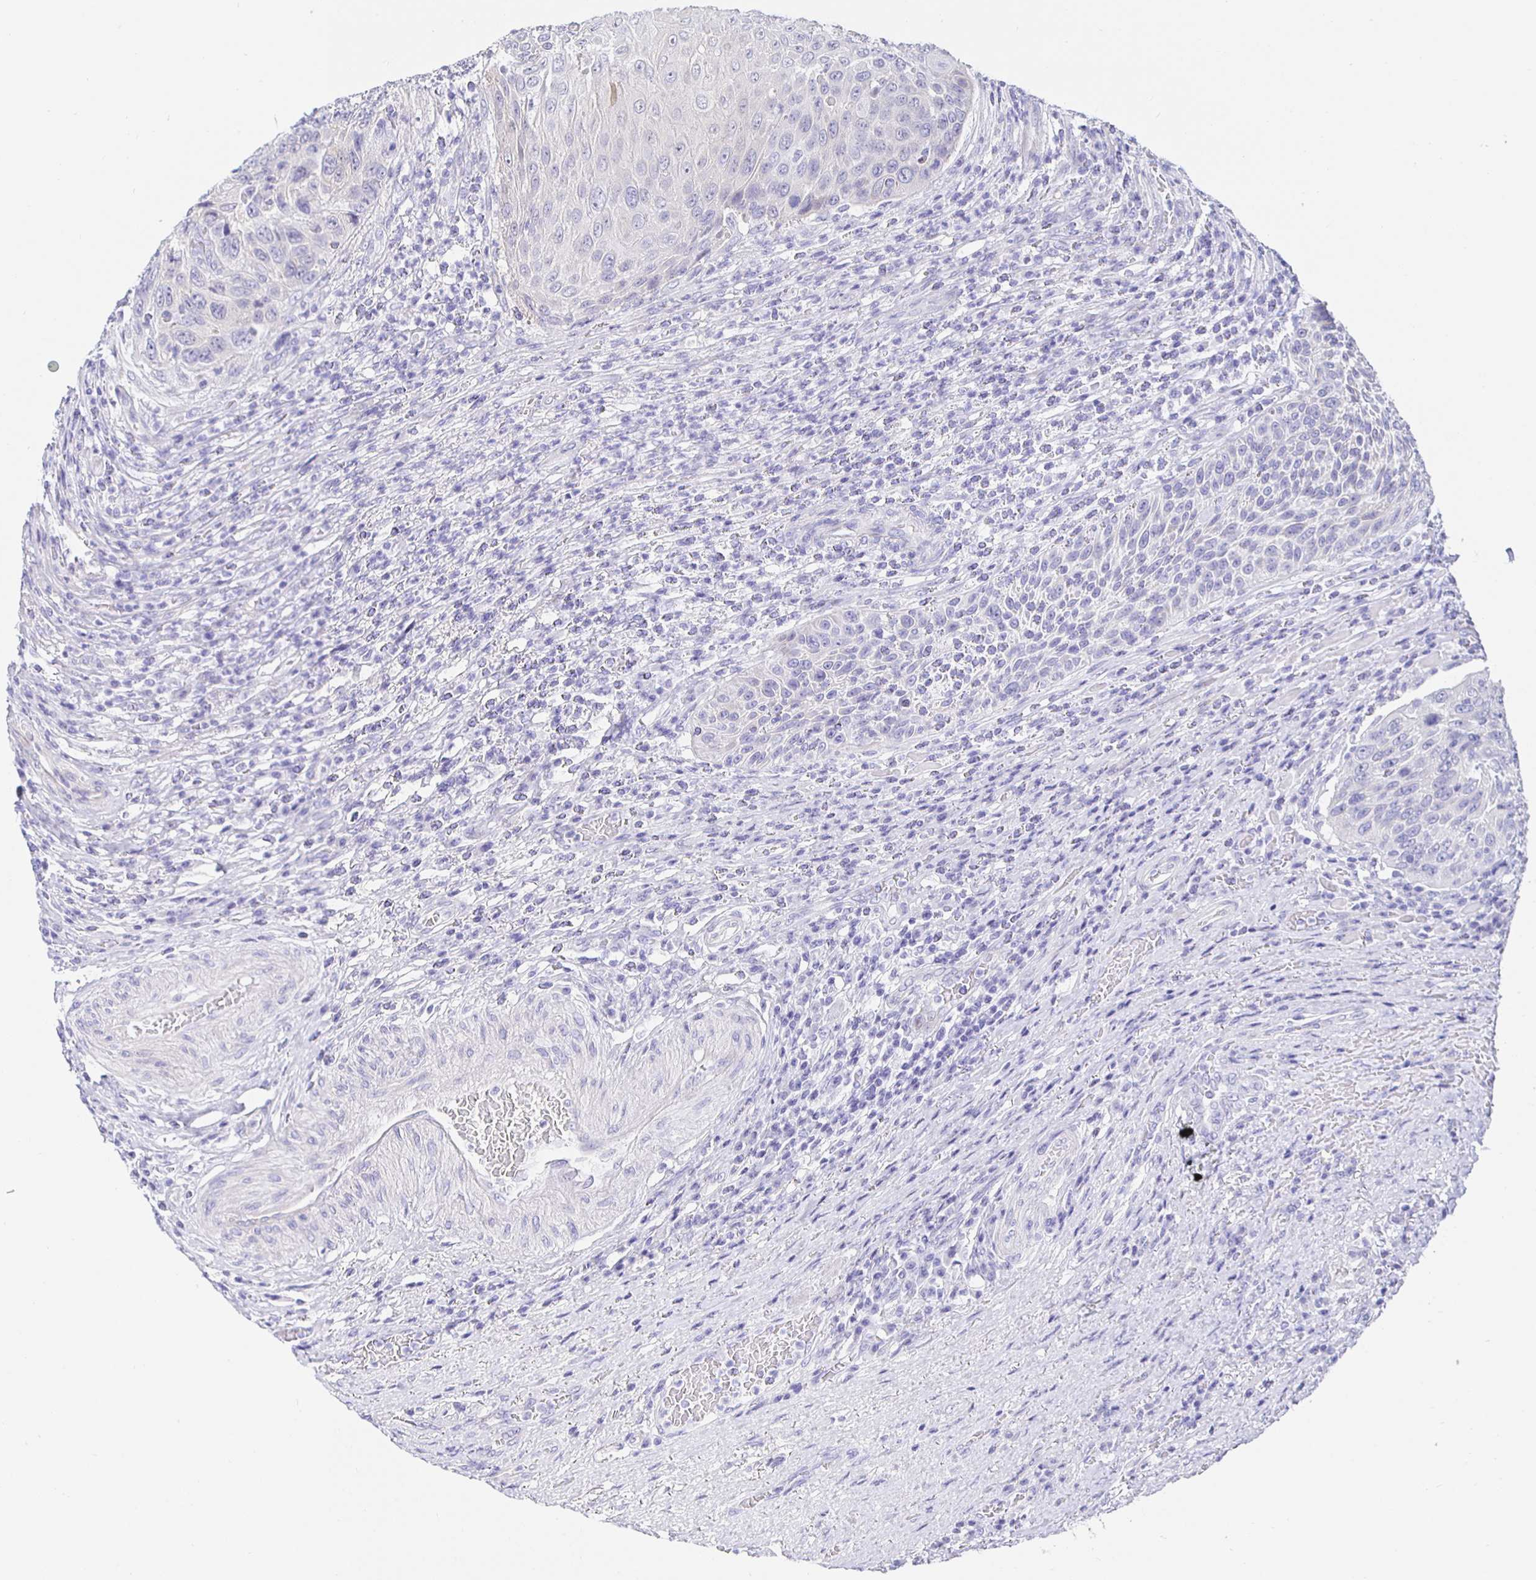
{"staining": {"intensity": "negative", "quantity": "none", "location": "none"}, "tissue": "urothelial cancer", "cell_type": "Tumor cells", "image_type": "cancer", "snomed": [{"axis": "morphology", "description": "Urothelial carcinoma, High grade"}, {"axis": "topography", "description": "Urinary bladder"}], "caption": "Immunohistochemical staining of human urothelial cancer displays no significant expression in tumor cells.", "gene": "HSPA4L", "patient": {"sex": "female", "age": 70}}